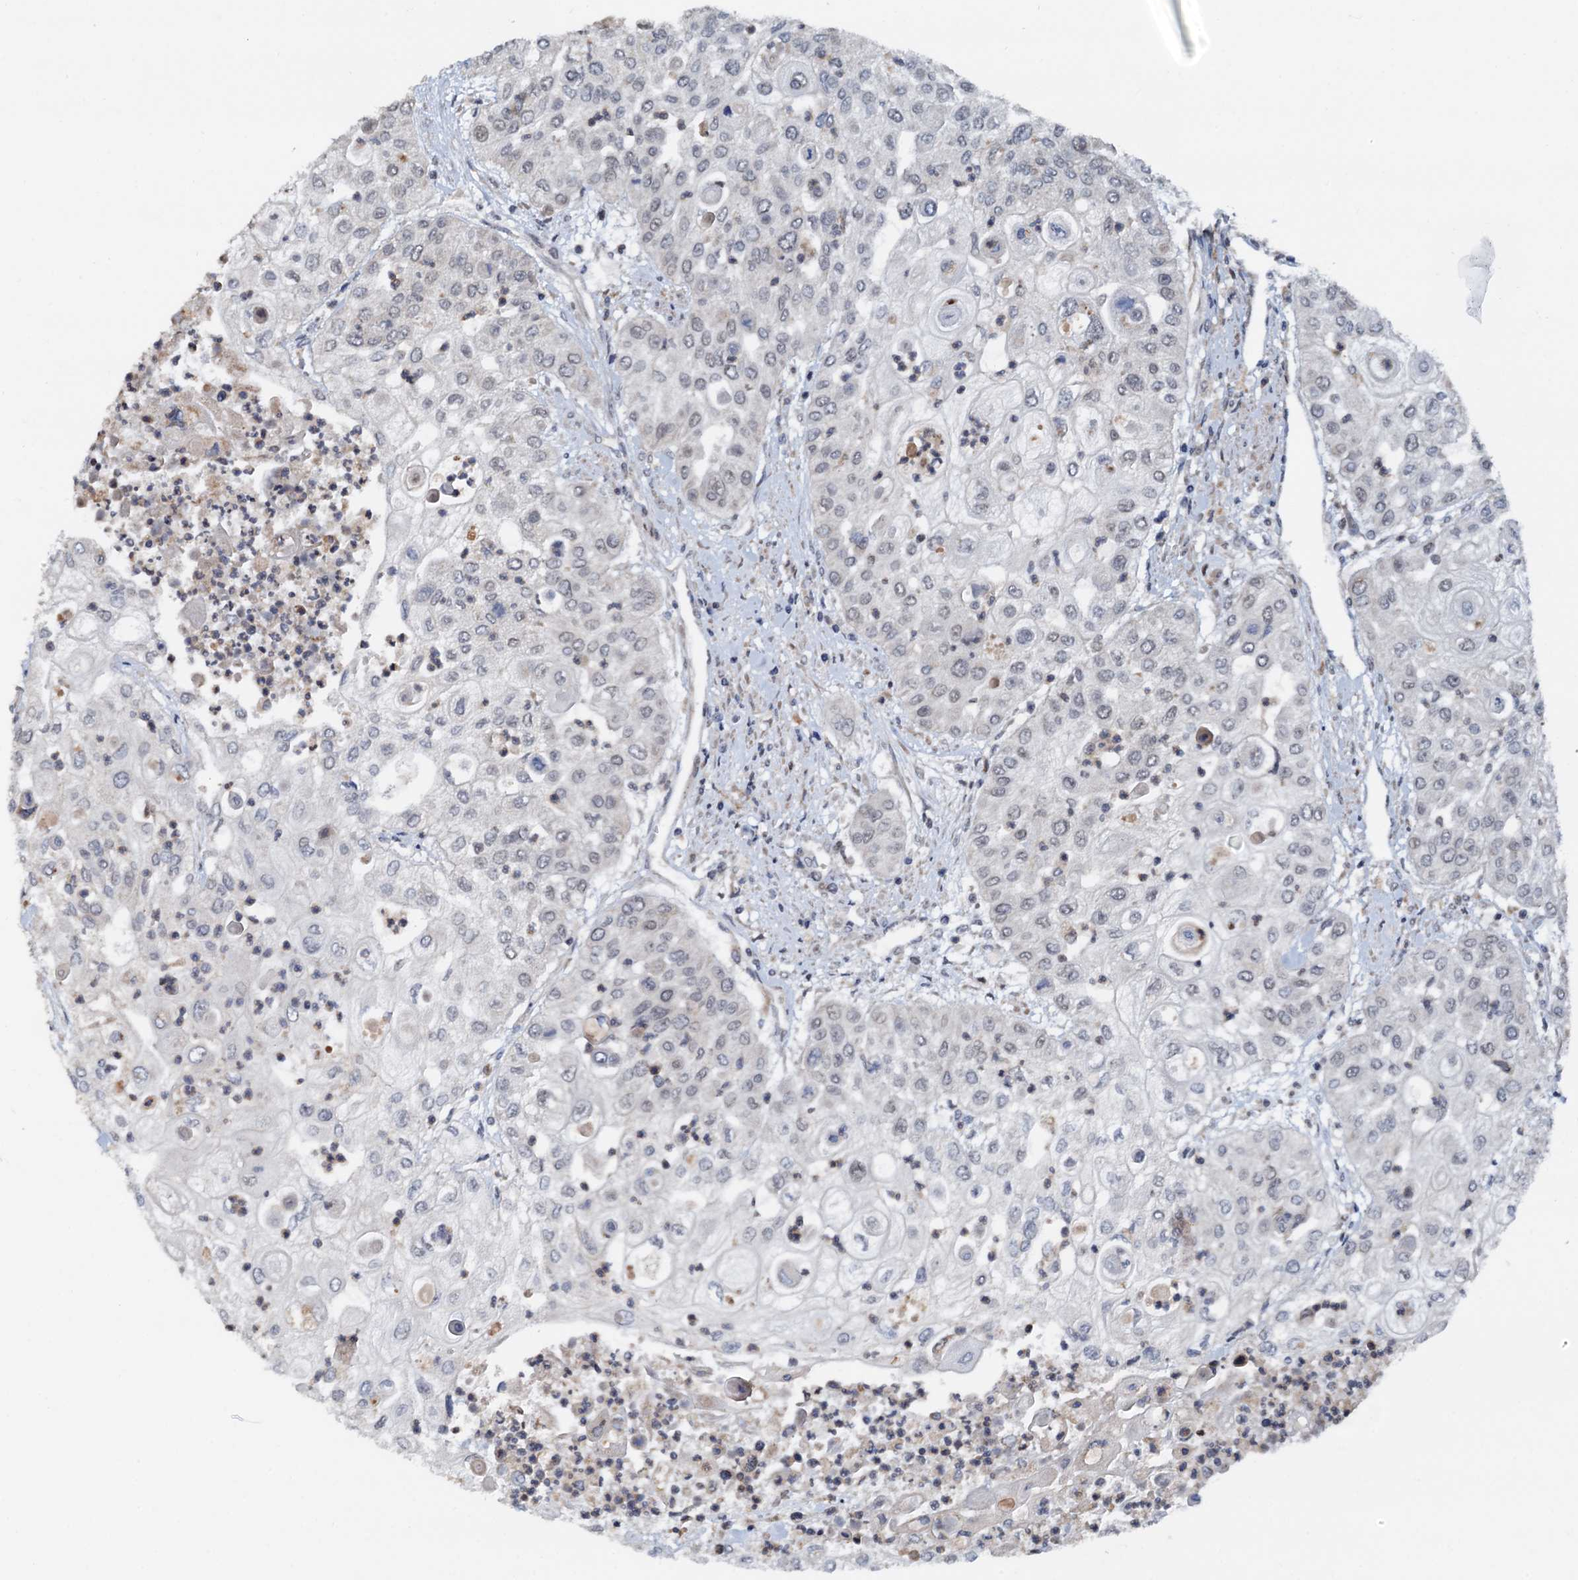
{"staining": {"intensity": "negative", "quantity": "none", "location": "none"}, "tissue": "urothelial cancer", "cell_type": "Tumor cells", "image_type": "cancer", "snomed": [{"axis": "morphology", "description": "Urothelial carcinoma, High grade"}, {"axis": "topography", "description": "Urinary bladder"}], "caption": "Human urothelial carcinoma (high-grade) stained for a protein using immunohistochemistry (IHC) exhibits no positivity in tumor cells.", "gene": "MCMBP", "patient": {"sex": "female", "age": 79}}